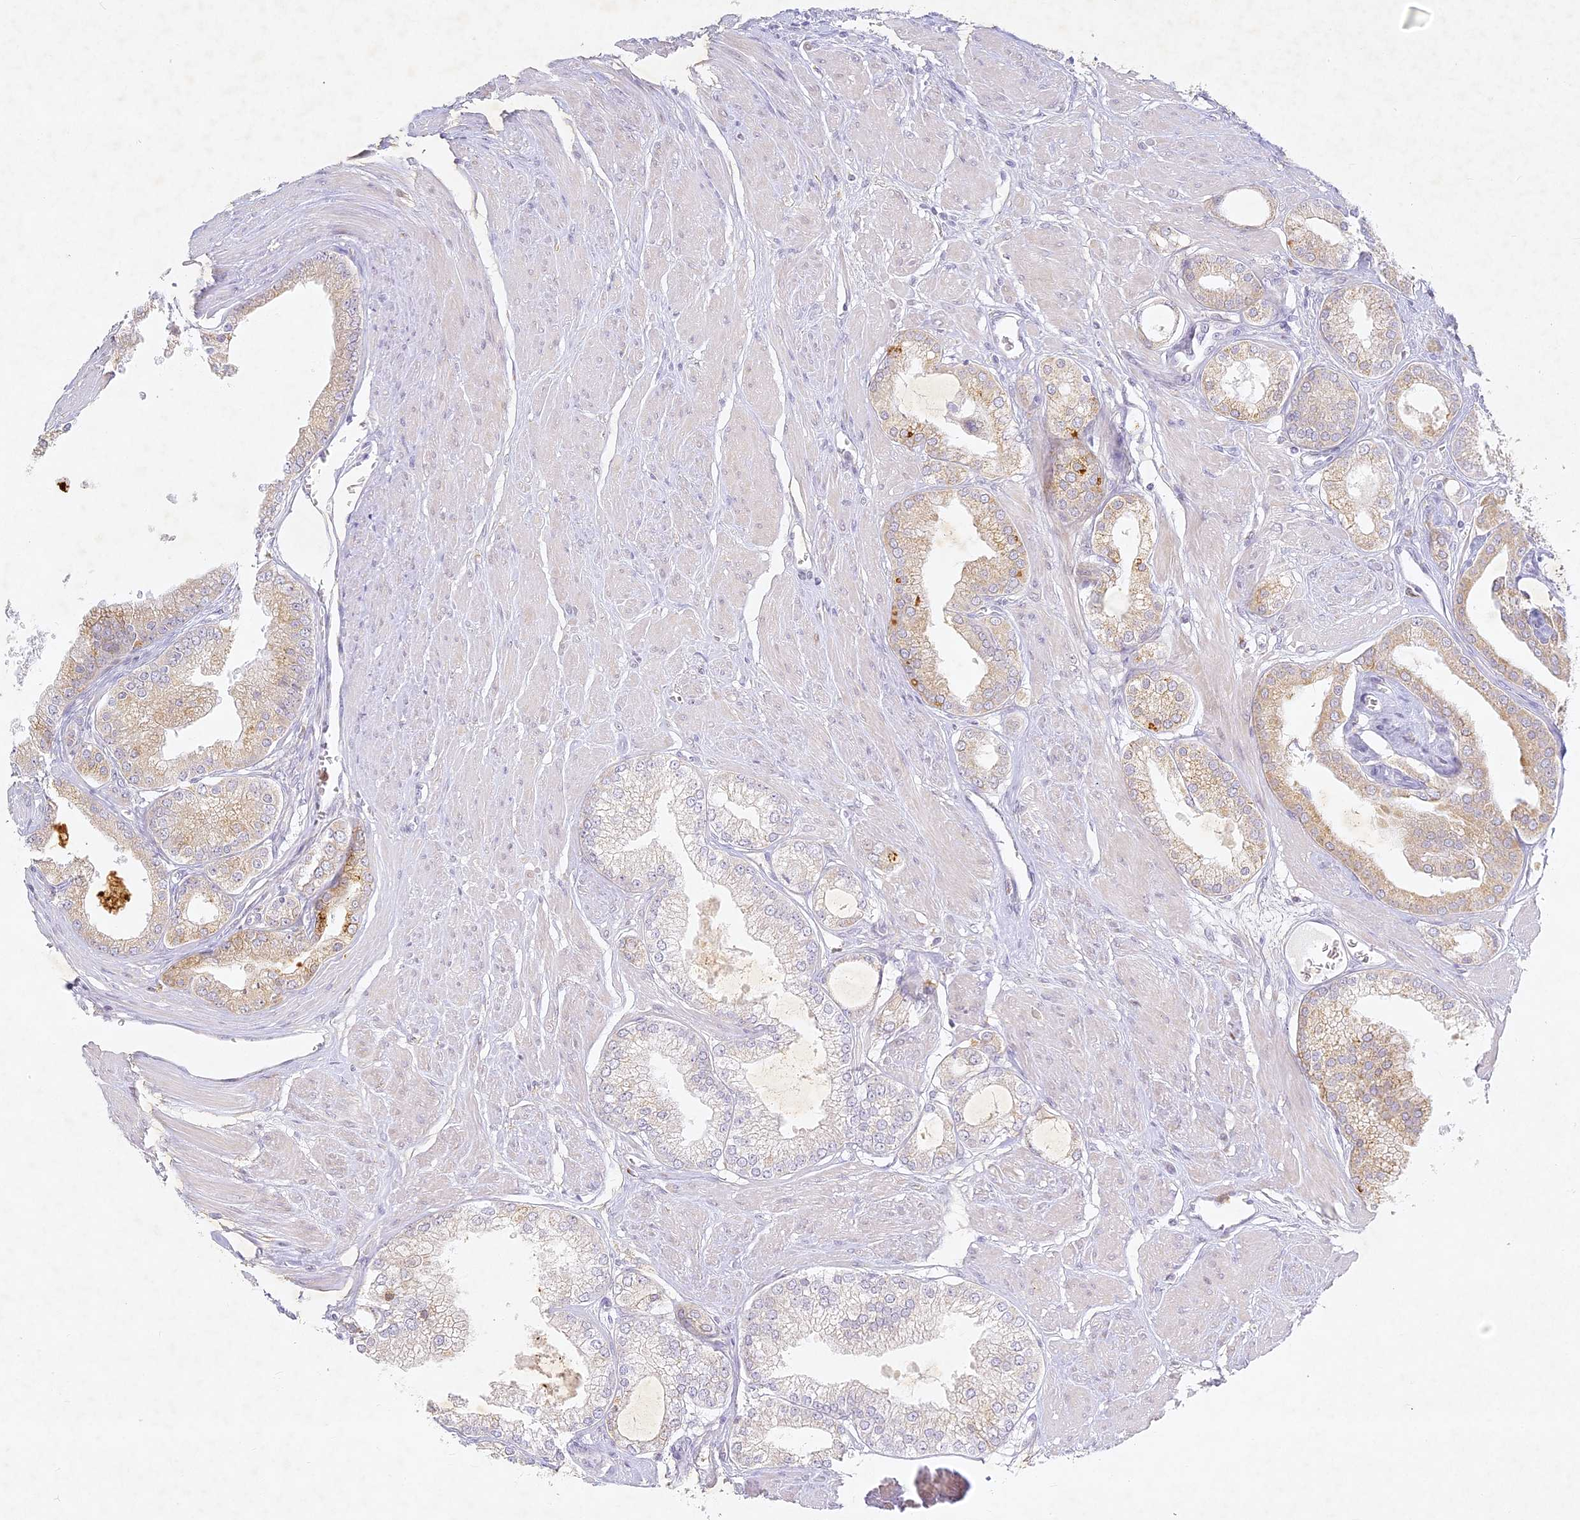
{"staining": {"intensity": "weak", "quantity": "<25%", "location": "cytoplasmic/membranous"}, "tissue": "prostate cancer", "cell_type": "Tumor cells", "image_type": "cancer", "snomed": [{"axis": "morphology", "description": "Adenocarcinoma, High grade"}, {"axis": "topography", "description": "Prostate"}], "caption": "Tumor cells are negative for brown protein staining in prostate cancer (high-grade adenocarcinoma).", "gene": "SLC30A5", "patient": {"sex": "male", "age": 61}}